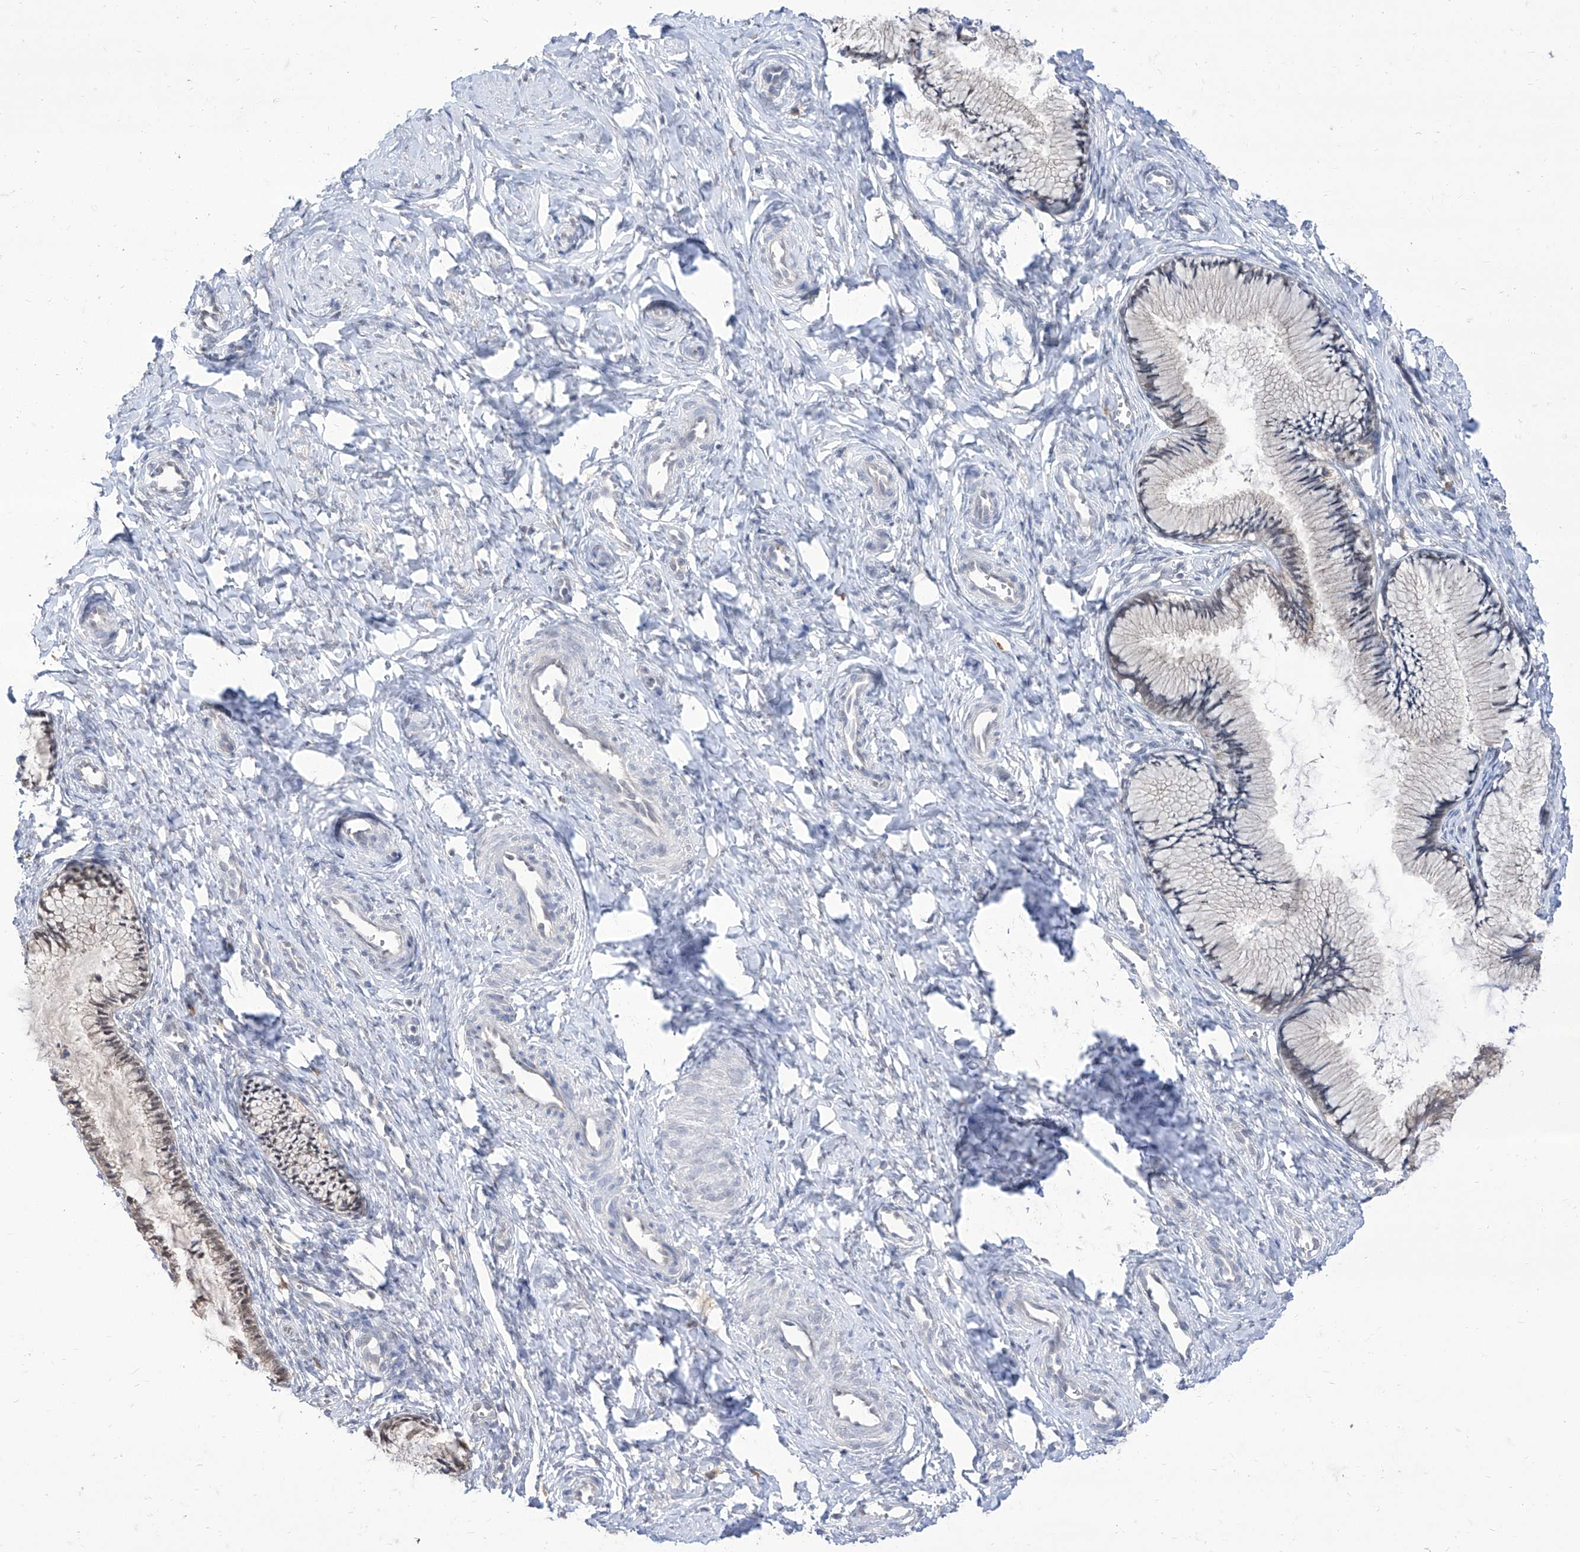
{"staining": {"intensity": "negative", "quantity": "none", "location": "none"}, "tissue": "cervix", "cell_type": "Glandular cells", "image_type": "normal", "snomed": [{"axis": "morphology", "description": "Normal tissue, NOS"}, {"axis": "topography", "description": "Cervix"}], "caption": "This photomicrograph is of unremarkable cervix stained with immunohistochemistry (IHC) to label a protein in brown with the nuclei are counter-stained blue. There is no positivity in glandular cells. (DAB immunohistochemistry (IHC) with hematoxylin counter stain).", "gene": "BROX", "patient": {"sex": "female", "age": 27}}